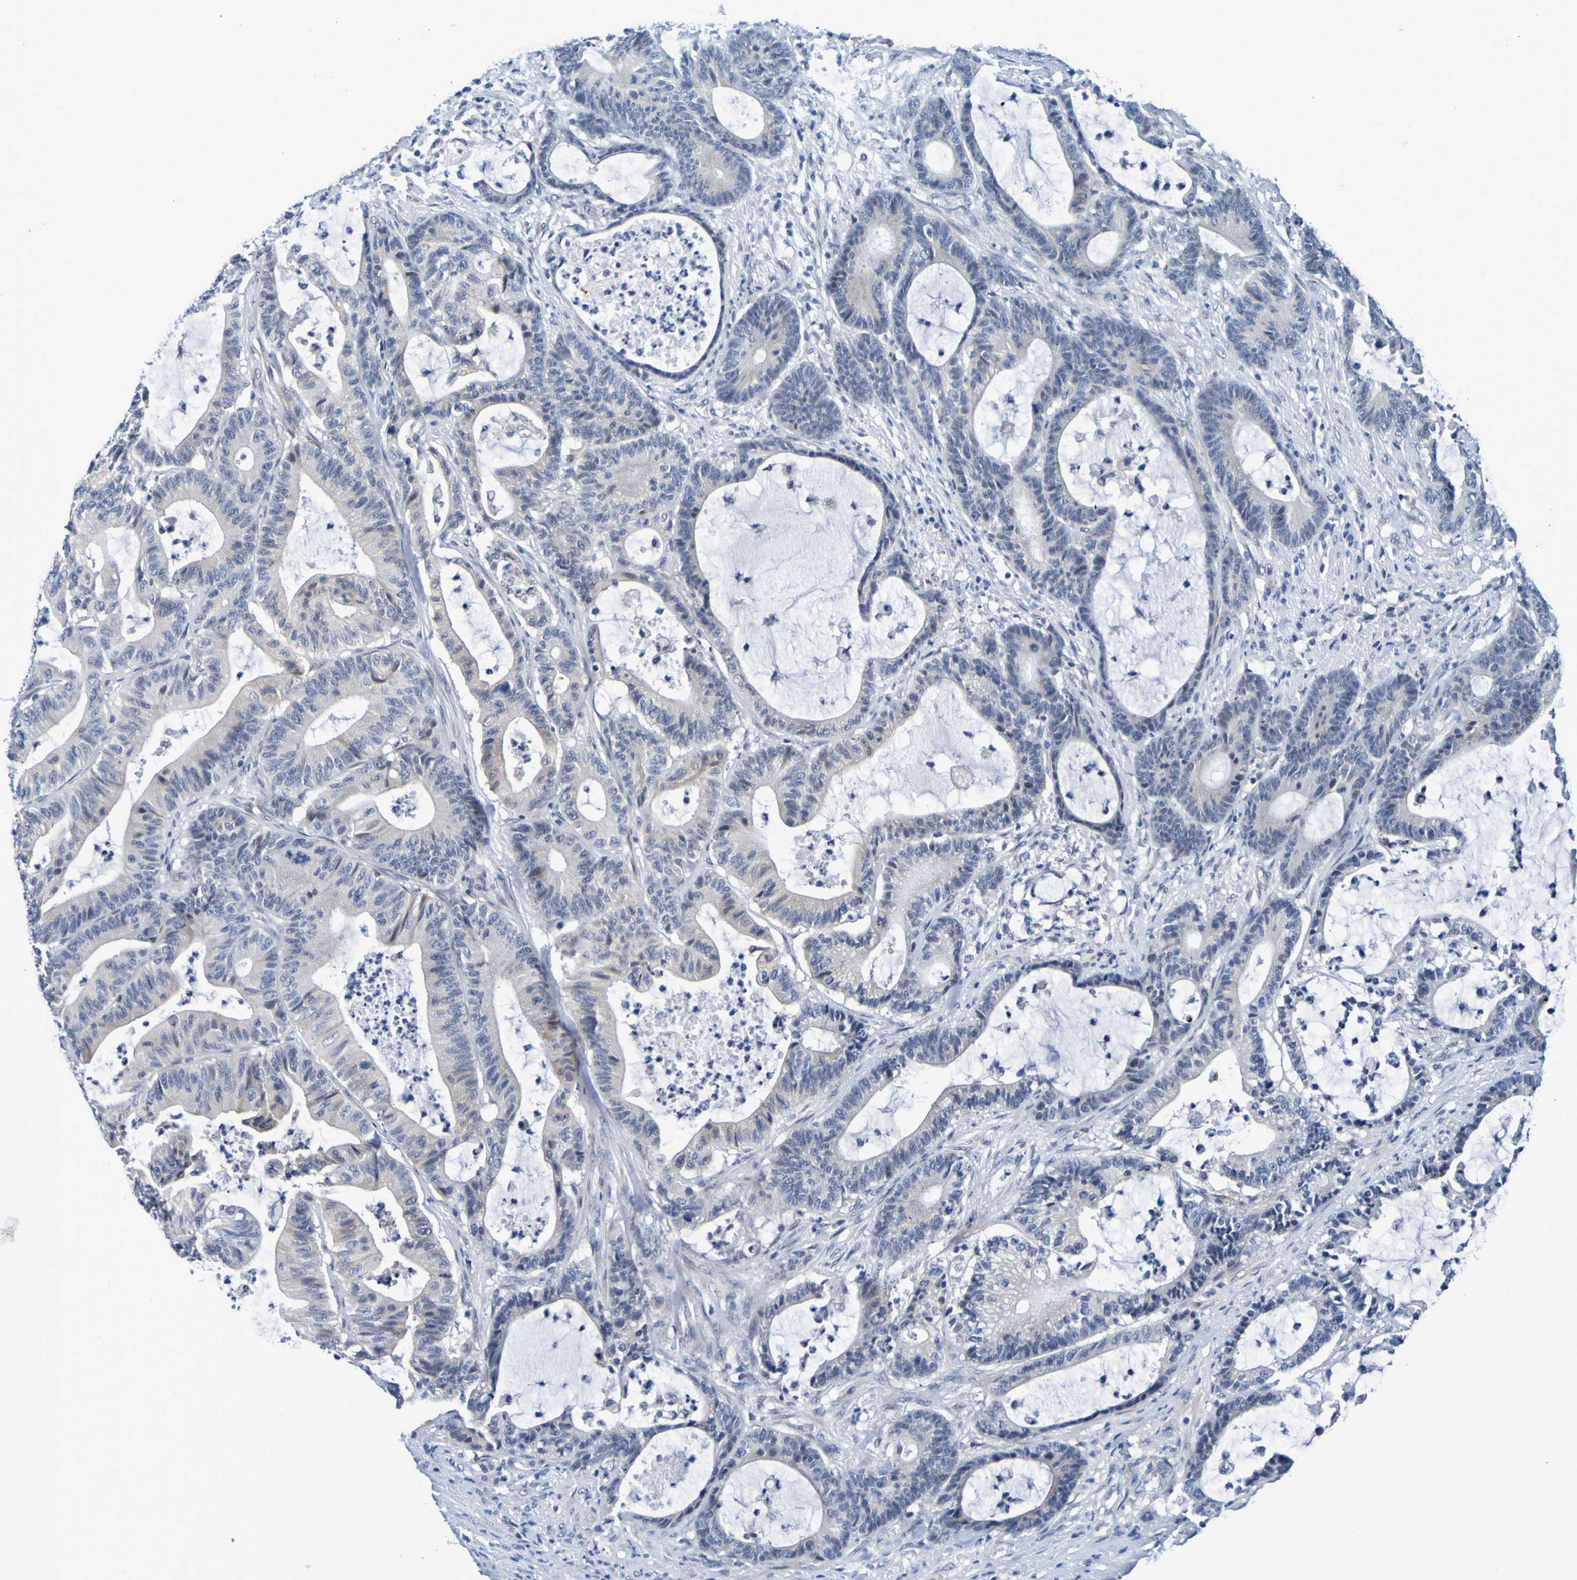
{"staining": {"intensity": "weak", "quantity": "<25%", "location": "cytoplasmic/membranous"}, "tissue": "colorectal cancer", "cell_type": "Tumor cells", "image_type": "cancer", "snomed": [{"axis": "morphology", "description": "Adenocarcinoma, NOS"}, {"axis": "topography", "description": "Colon"}], "caption": "Human colorectal adenocarcinoma stained for a protein using IHC displays no expression in tumor cells.", "gene": "VMA21", "patient": {"sex": "female", "age": 84}}